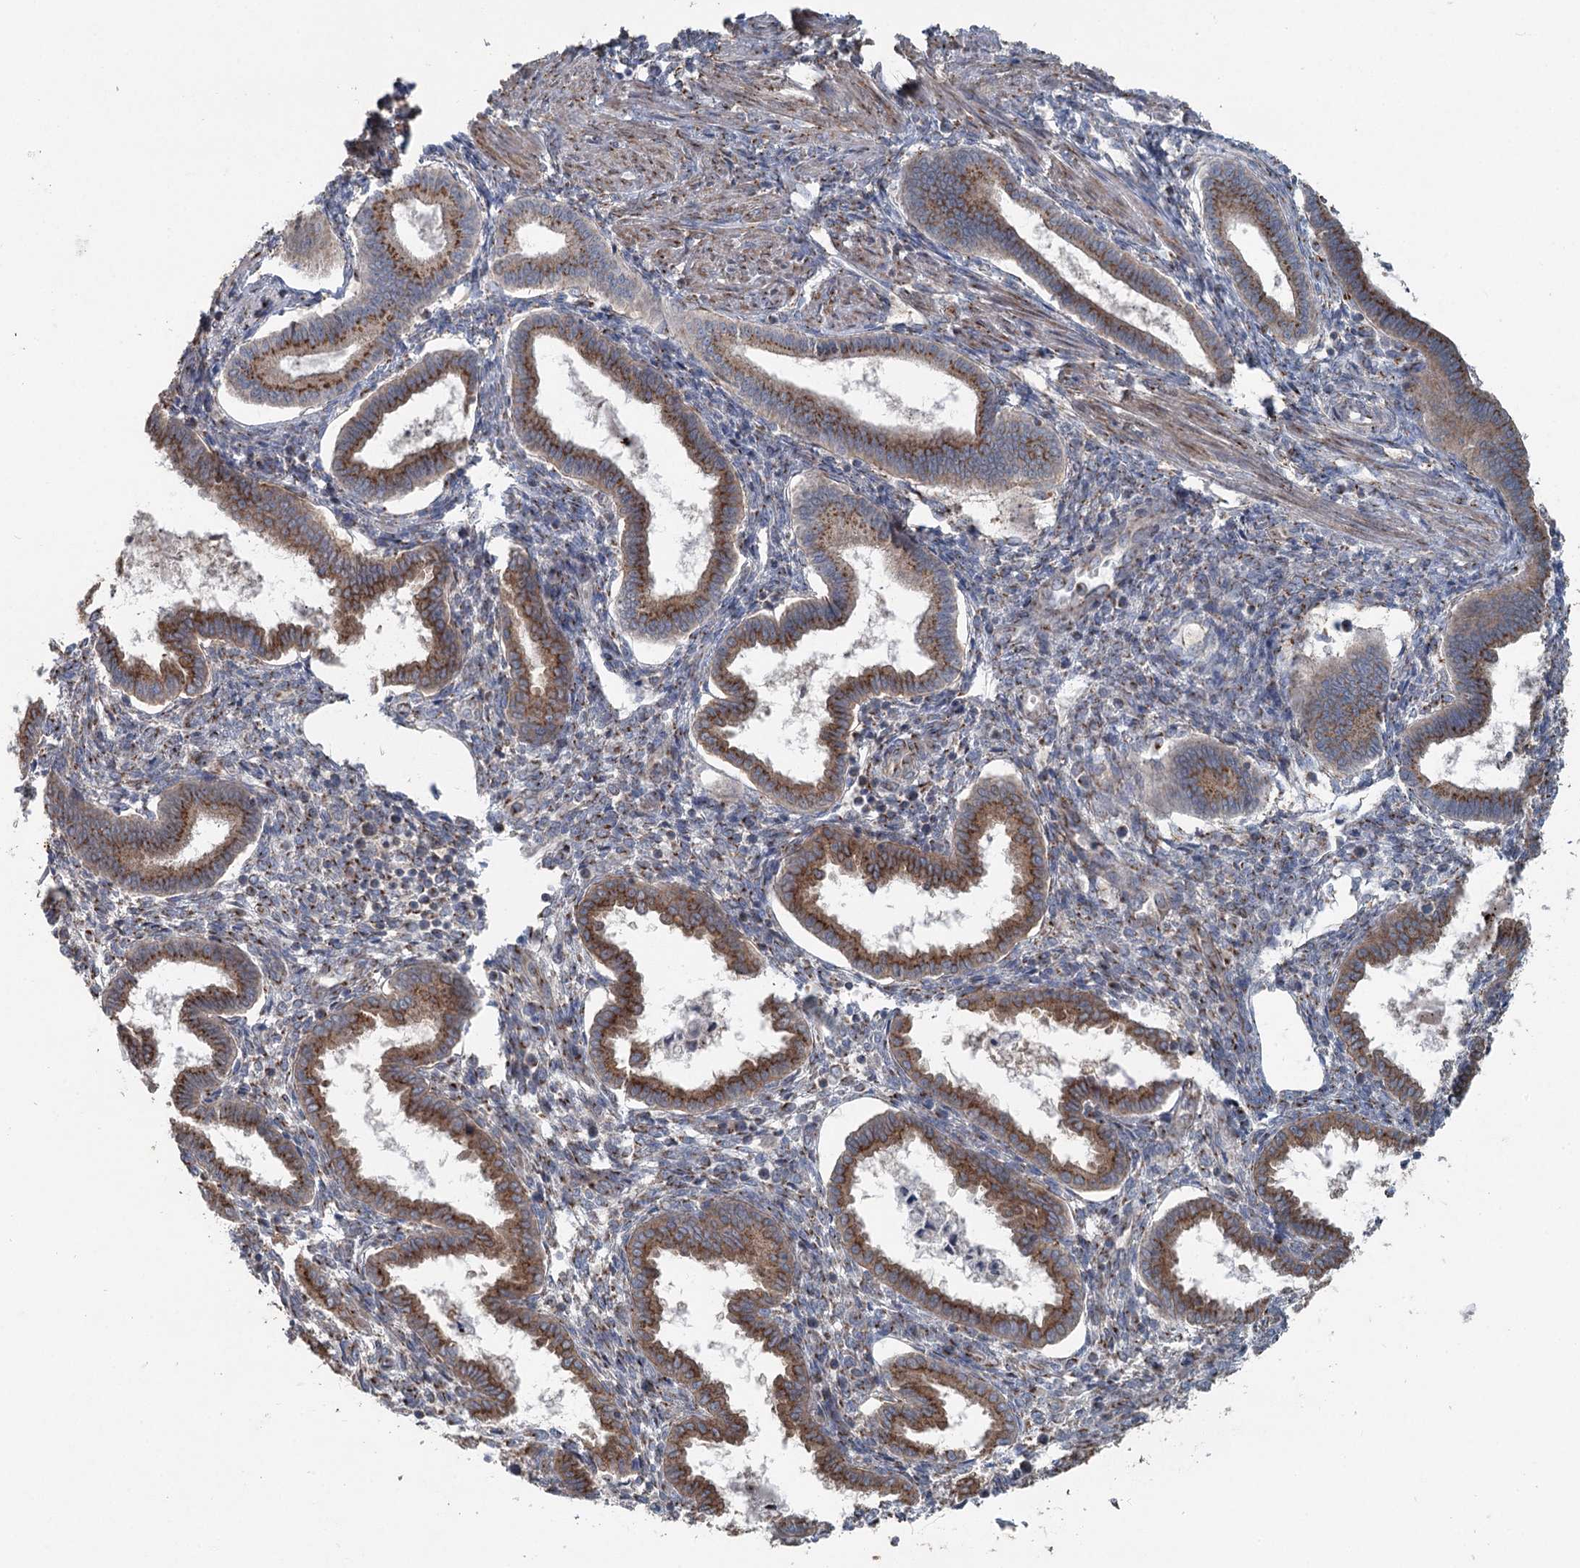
{"staining": {"intensity": "moderate", "quantity": "25%-75%", "location": "cytoplasmic/membranous"}, "tissue": "endometrium", "cell_type": "Cells in endometrial stroma", "image_type": "normal", "snomed": [{"axis": "morphology", "description": "Normal tissue, NOS"}, {"axis": "topography", "description": "Endometrium"}], "caption": "Brown immunohistochemical staining in unremarkable human endometrium displays moderate cytoplasmic/membranous positivity in approximately 25%-75% of cells in endometrial stroma. The protein of interest is shown in brown color, while the nuclei are stained blue.", "gene": "ITIH5", "patient": {"sex": "female", "age": 25}}